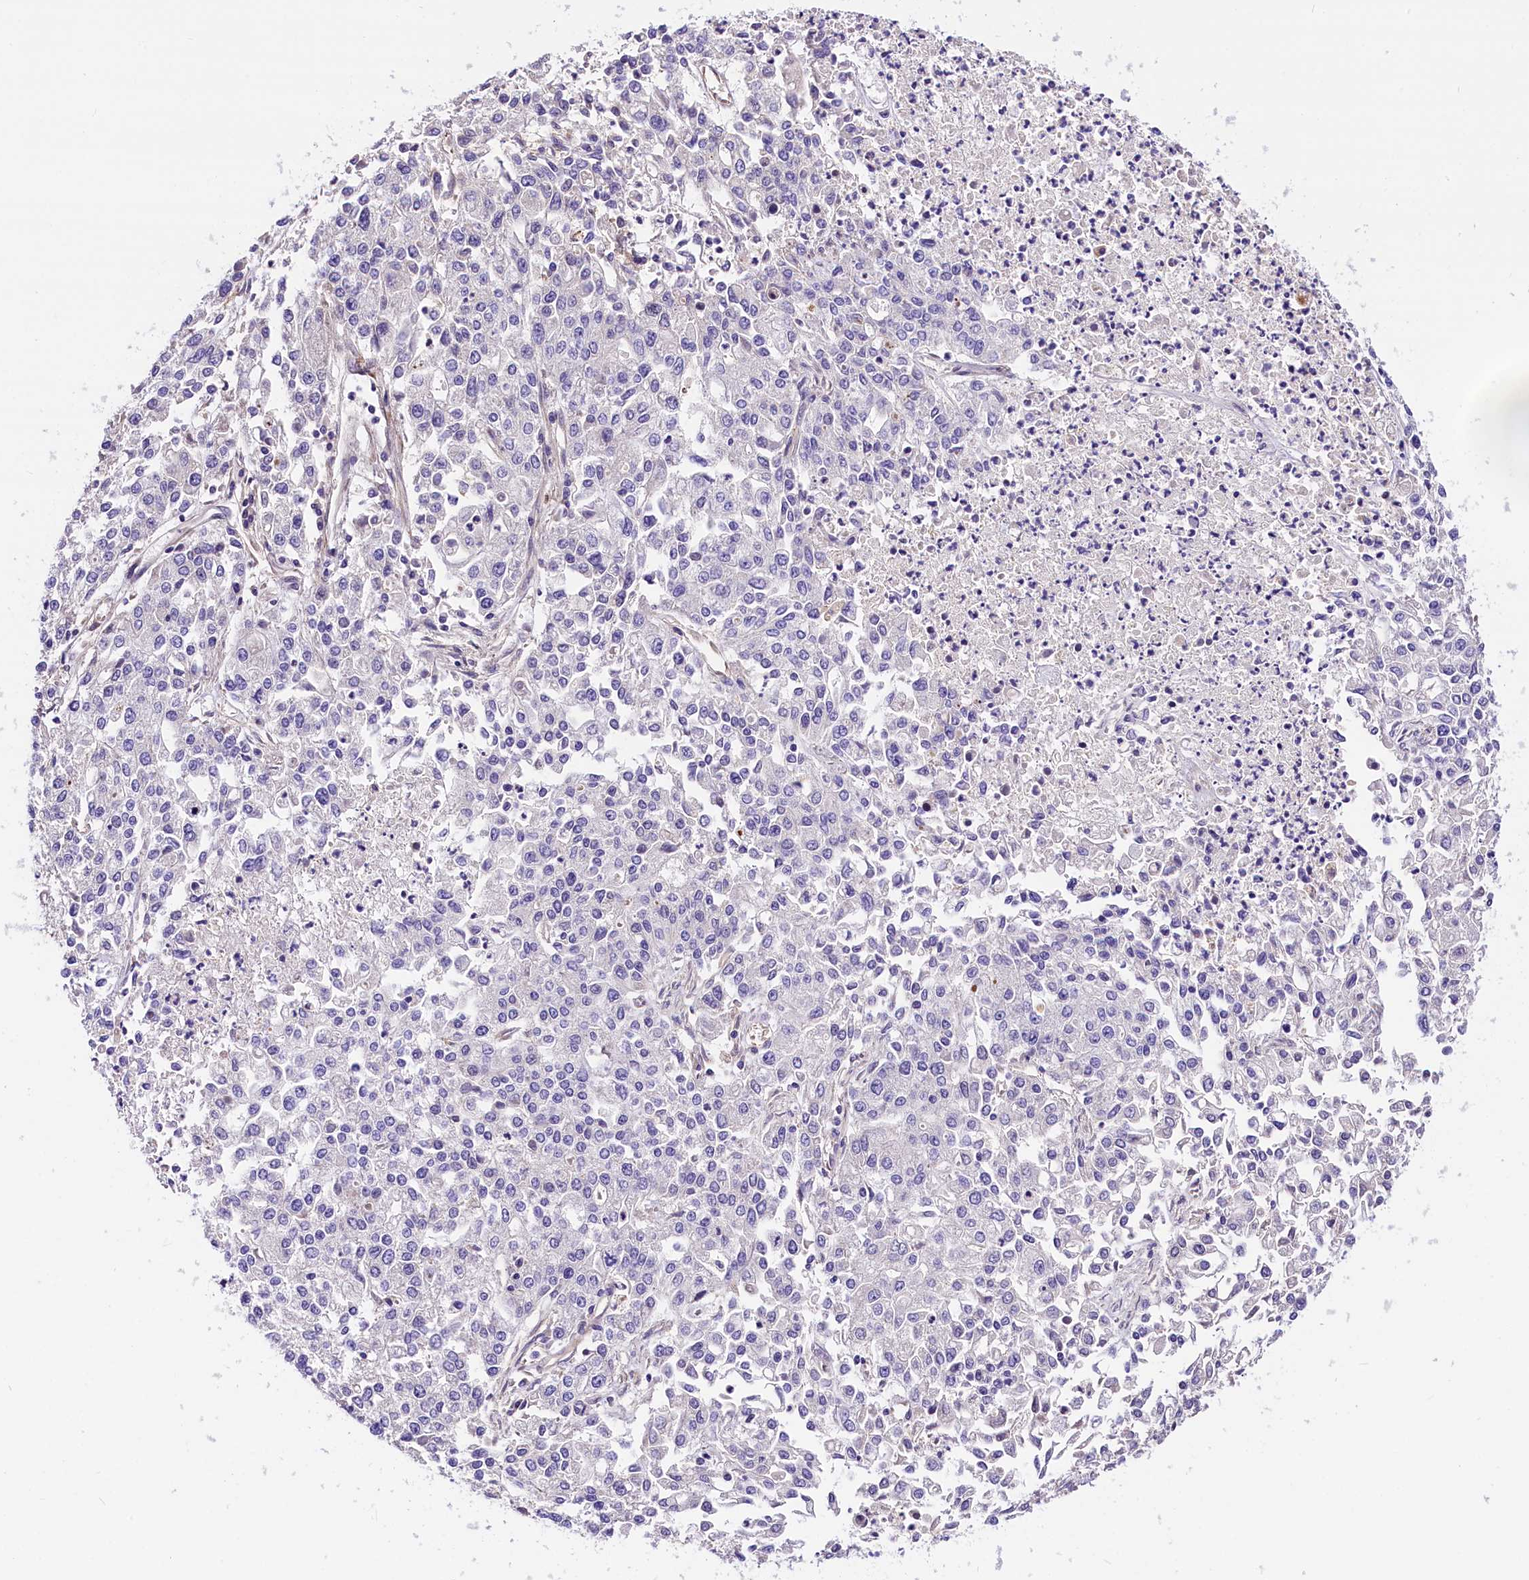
{"staining": {"intensity": "negative", "quantity": "none", "location": "none"}, "tissue": "endometrial cancer", "cell_type": "Tumor cells", "image_type": "cancer", "snomed": [{"axis": "morphology", "description": "Adenocarcinoma, NOS"}, {"axis": "topography", "description": "Endometrium"}], "caption": "Micrograph shows no significant protein expression in tumor cells of endometrial cancer (adenocarcinoma).", "gene": "ARMC6", "patient": {"sex": "female", "age": 49}}